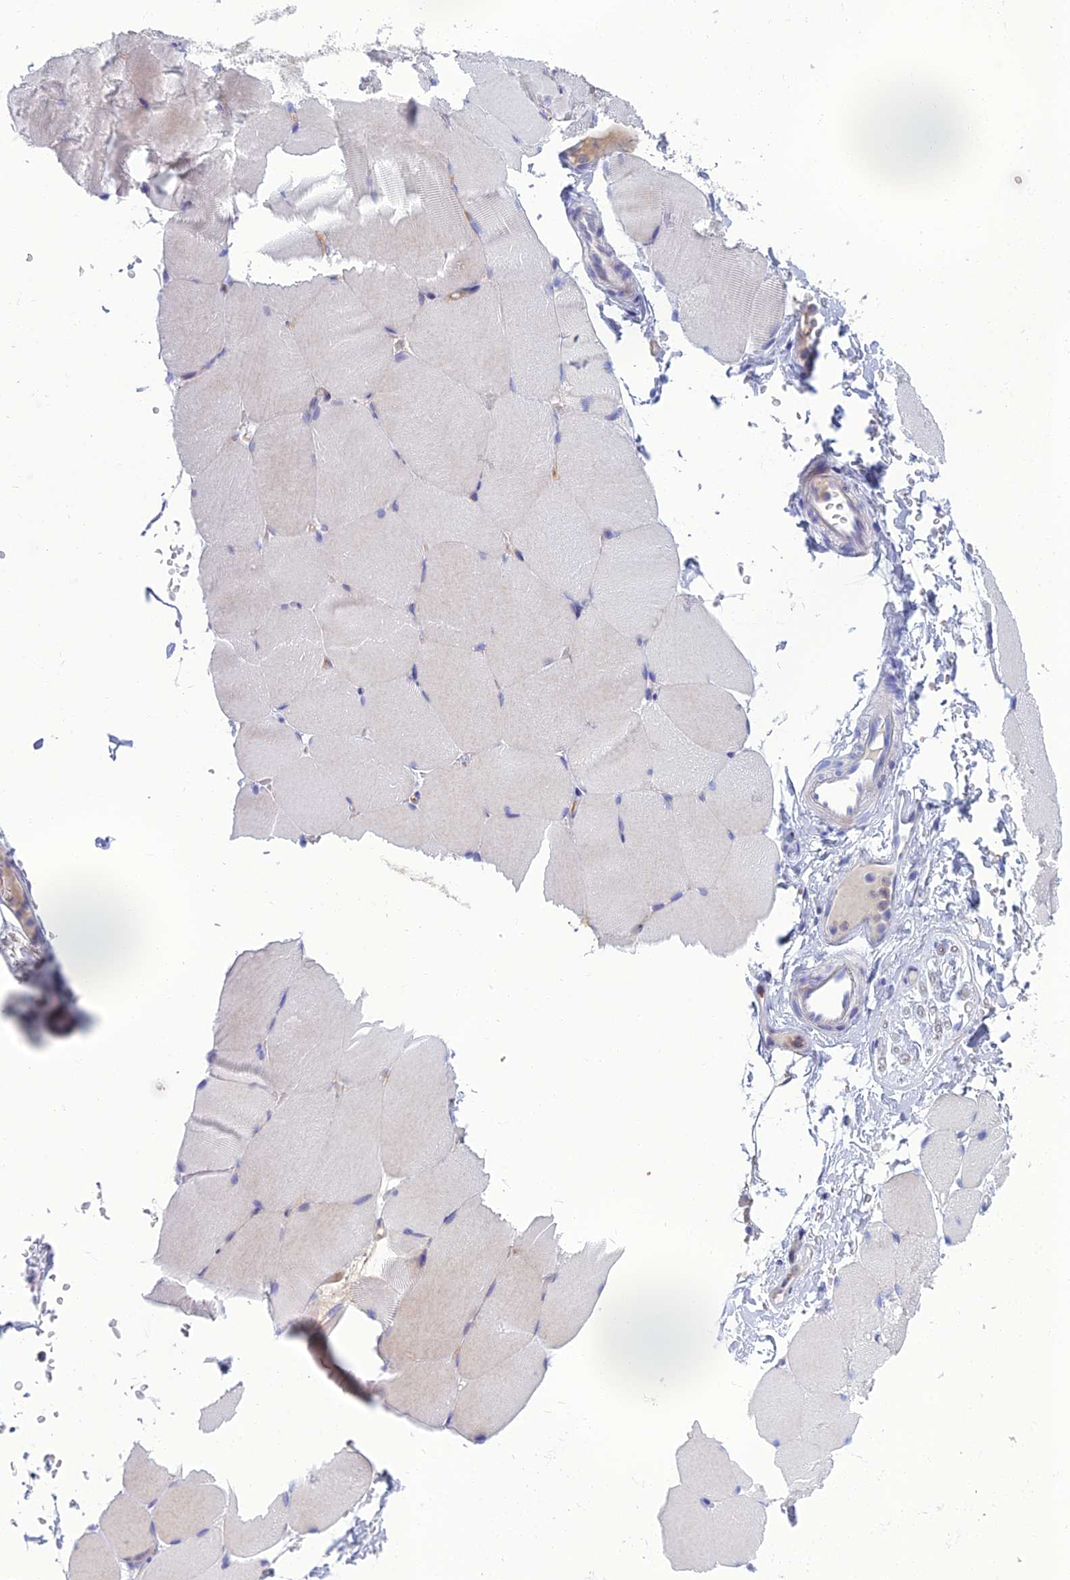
{"staining": {"intensity": "negative", "quantity": "none", "location": "none"}, "tissue": "skeletal muscle", "cell_type": "Myocytes", "image_type": "normal", "snomed": [{"axis": "morphology", "description": "Normal tissue, NOS"}, {"axis": "topography", "description": "Skeletal muscle"}, {"axis": "topography", "description": "Parathyroid gland"}], "caption": "Skeletal muscle stained for a protein using IHC demonstrates no expression myocytes.", "gene": "SPTLC3", "patient": {"sex": "female", "age": 37}}